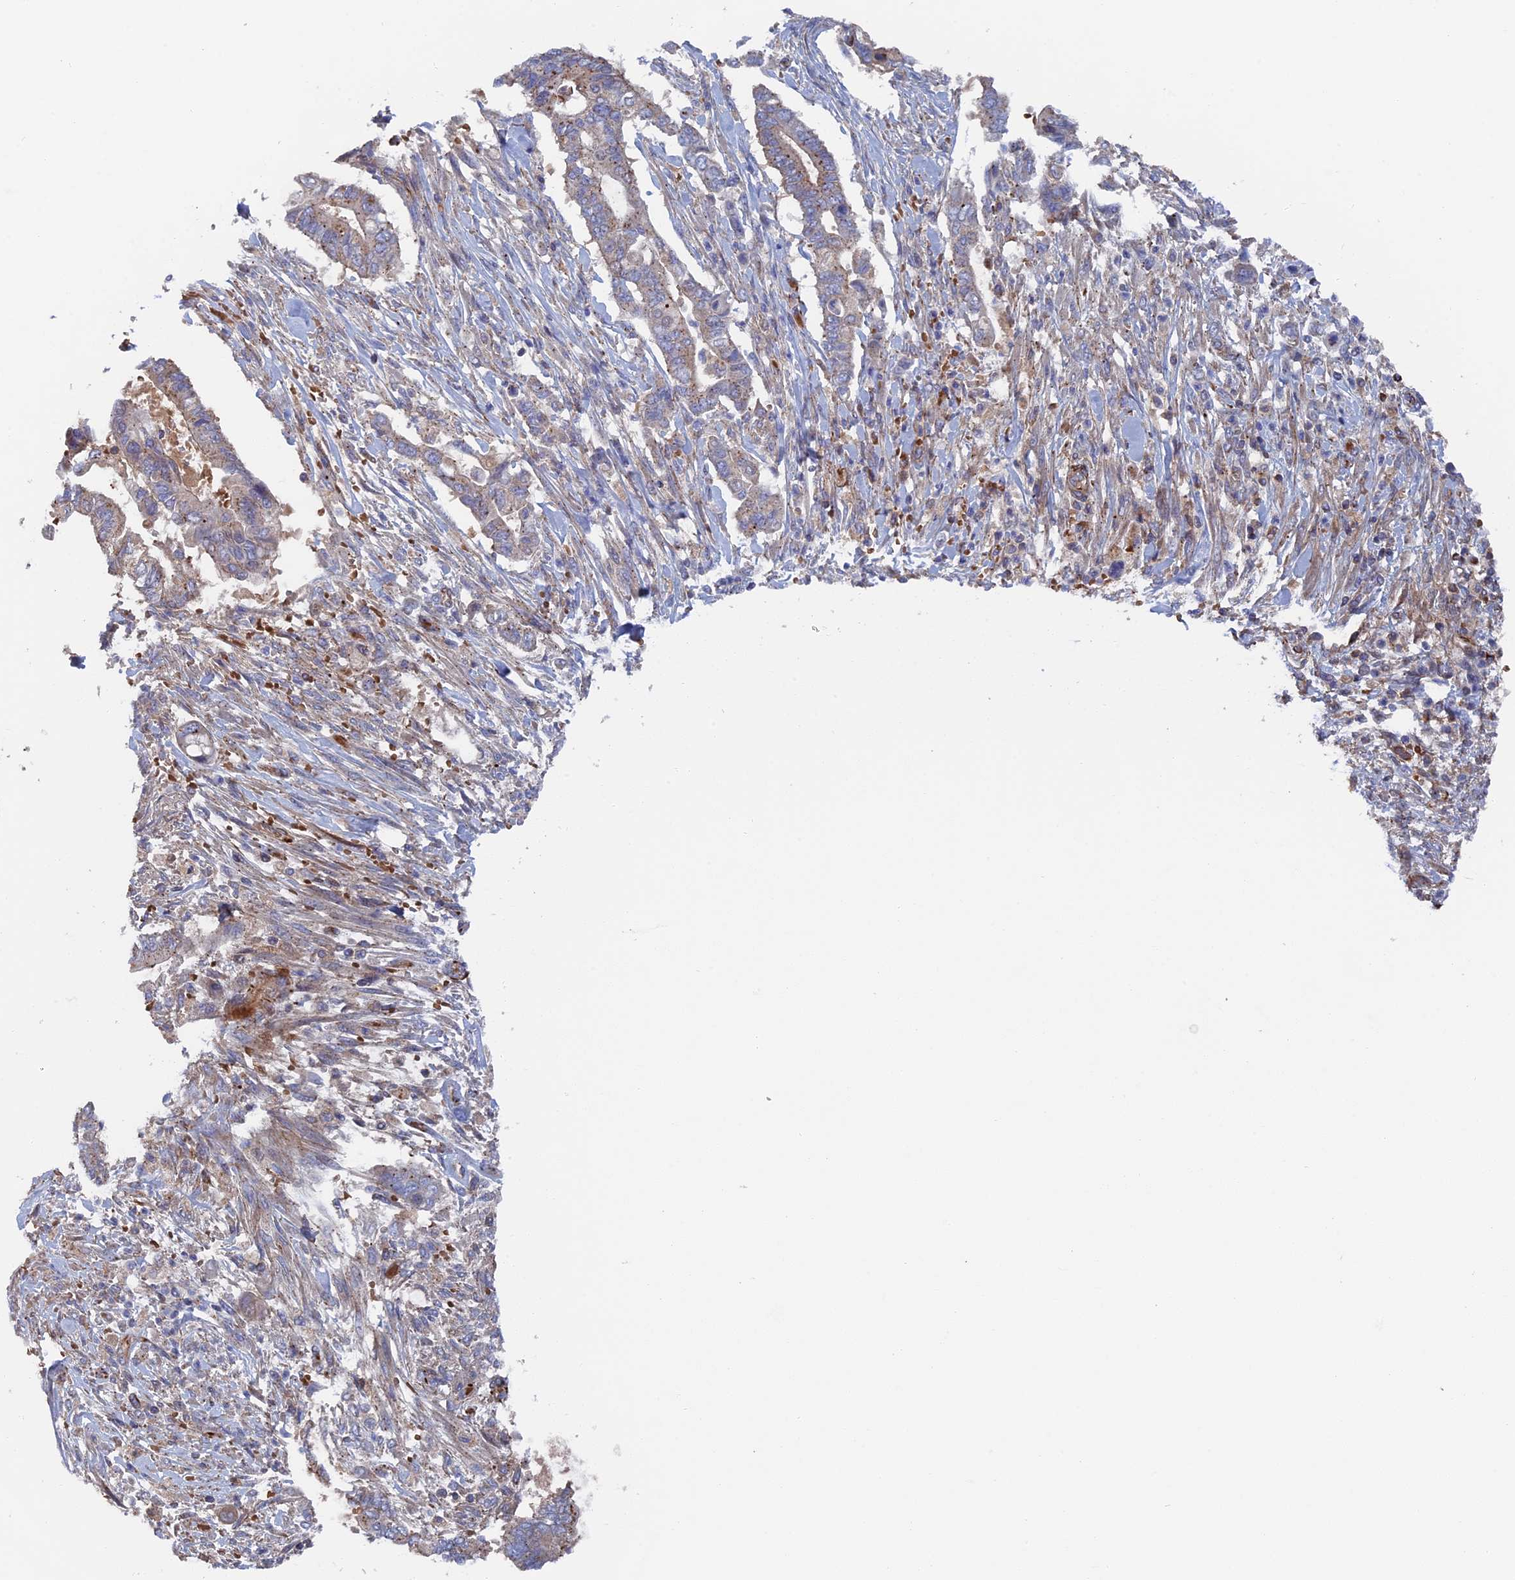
{"staining": {"intensity": "weak", "quantity": "<25%", "location": "cytoplasmic/membranous"}, "tissue": "pancreatic cancer", "cell_type": "Tumor cells", "image_type": "cancer", "snomed": [{"axis": "morphology", "description": "Adenocarcinoma, NOS"}, {"axis": "topography", "description": "Pancreas"}], "caption": "This is an IHC histopathology image of human adenocarcinoma (pancreatic). There is no staining in tumor cells.", "gene": "SMG9", "patient": {"sex": "male", "age": 68}}